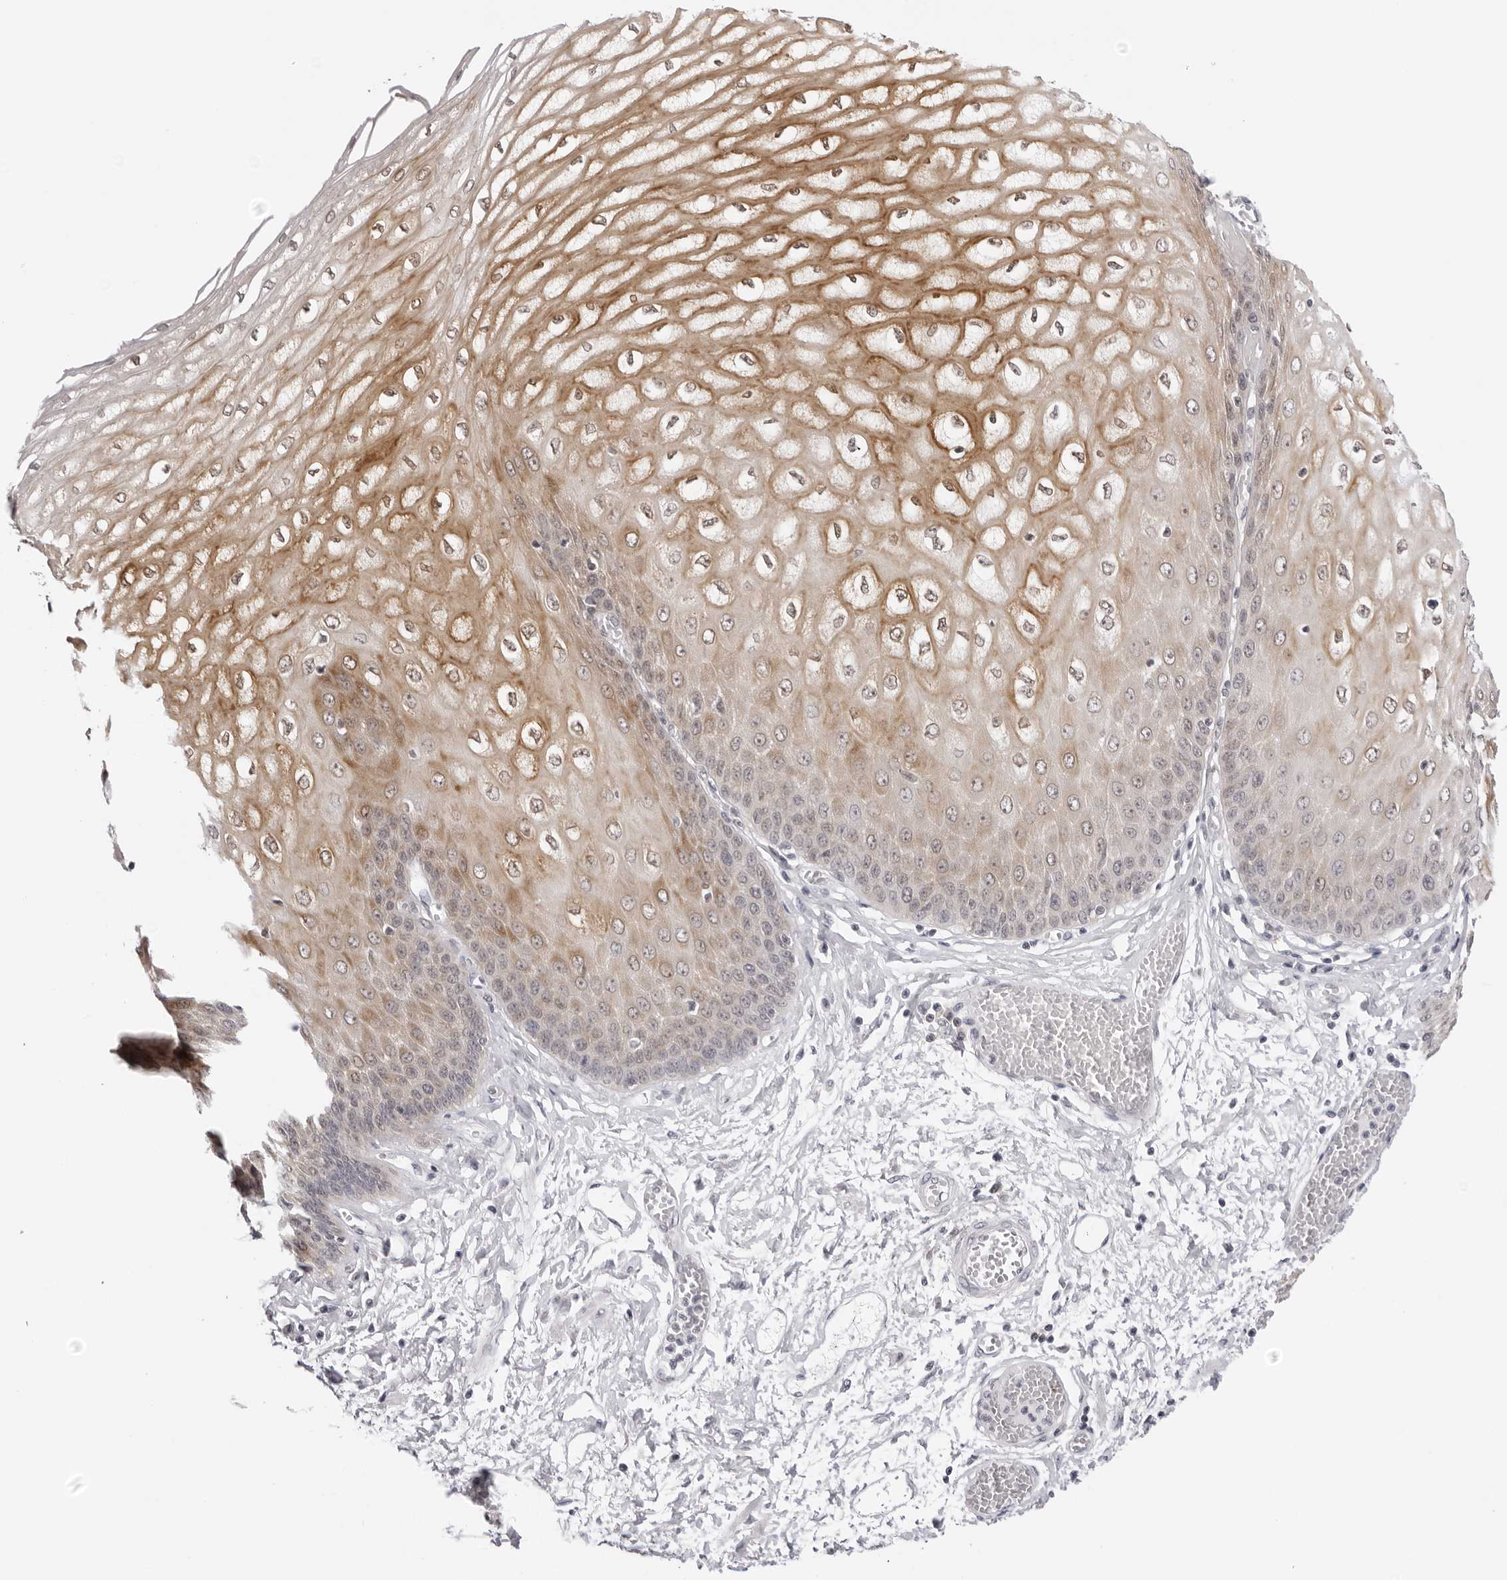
{"staining": {"intensity": "moderate", "quantity": ">75%", "location": "cytoplasmic/membranous"}, "tissue": "esophagus", "cell_type": "Squamous epithelial cells", "image_type": "normal", "snomed": [{"axis": "morphology", "description": "Normal tissue, NOS"}, {"axis": "topography", "description": "Esophagus"}], "caption": "Immunohistochemical staining of normal human esophagus reveals >75% levels of moderate cytoplasmic/membranous protein staining in about >75% of squamous epithelial cells.", "gene": "PRUNE1", "patient": {"sex": "male", "age": 60}}